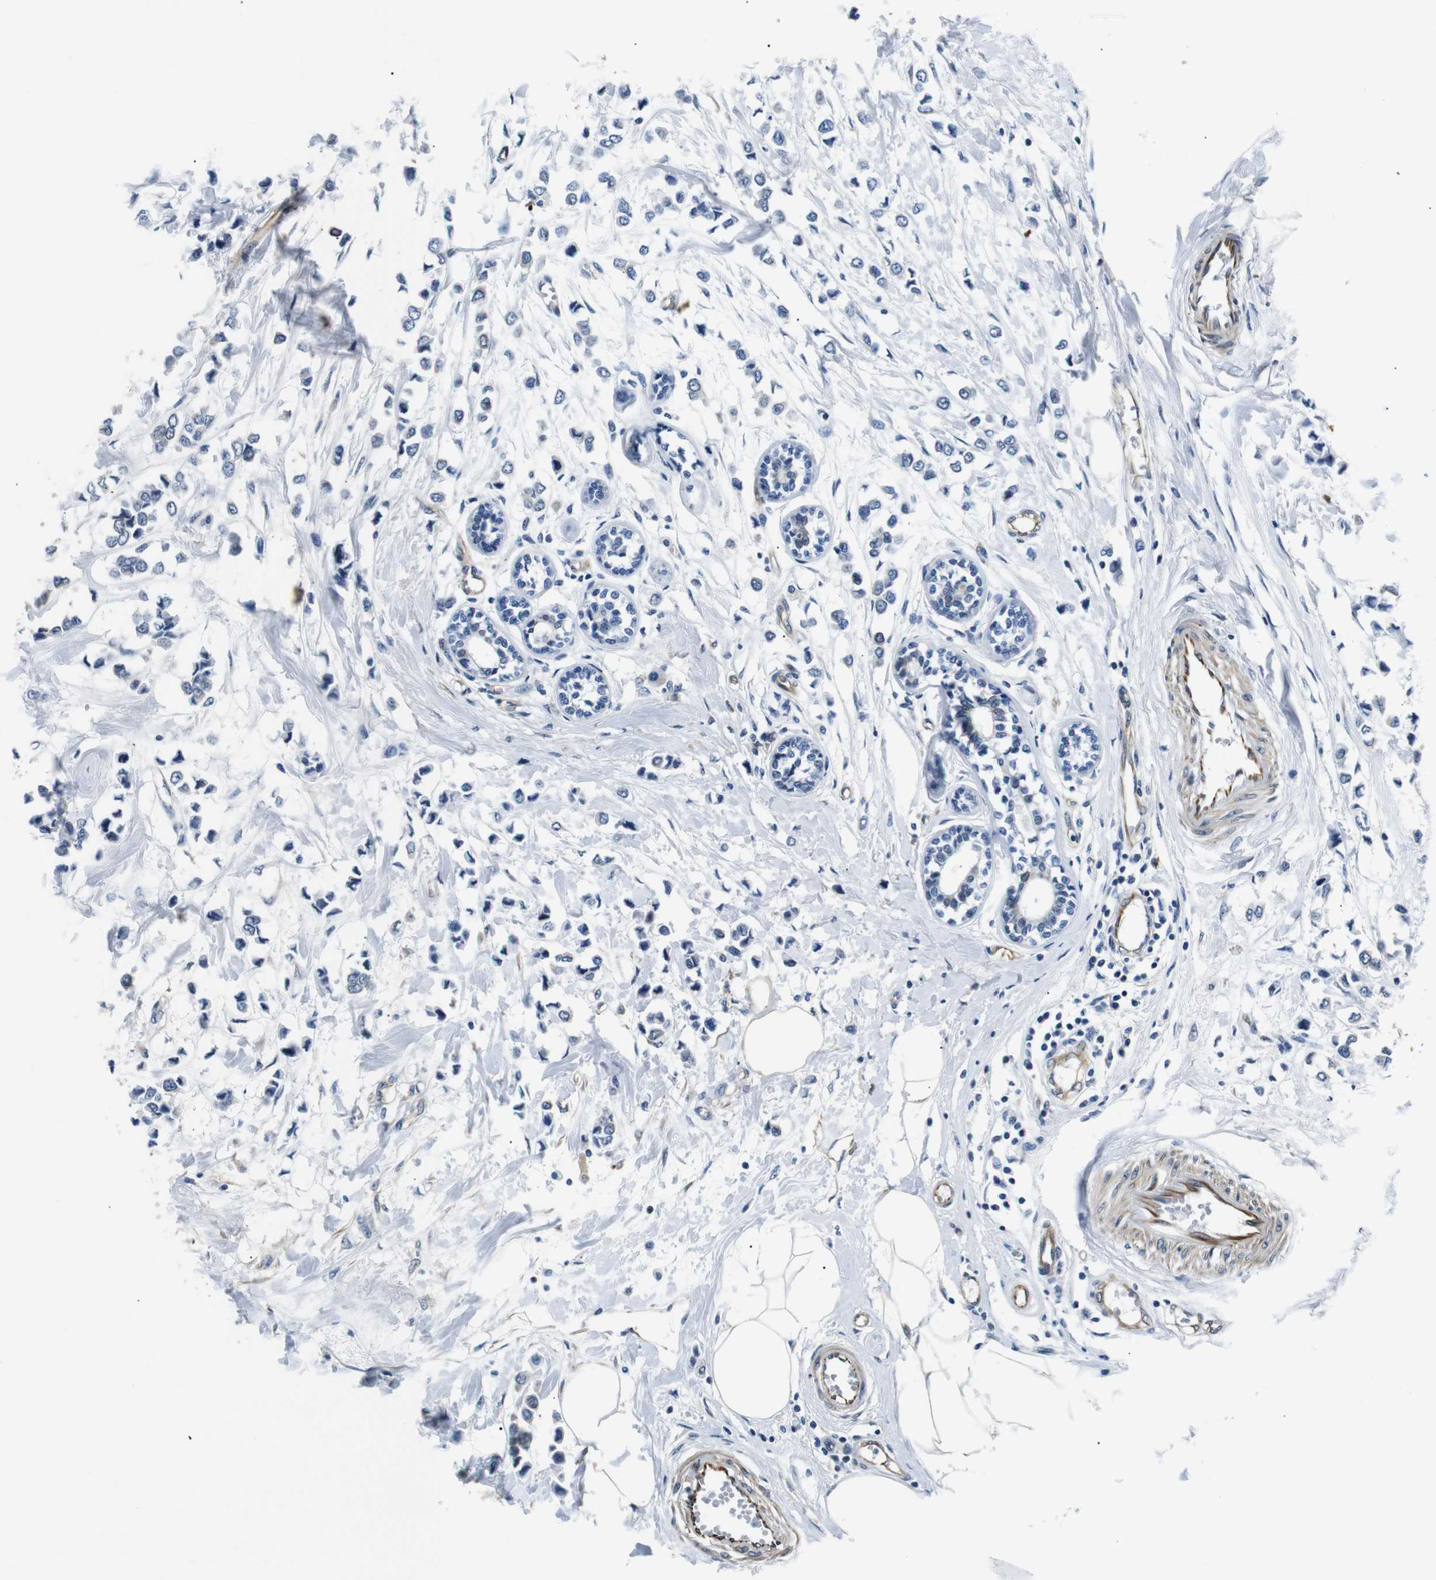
{"staining": {"intensity": "negative", "quantity": "none", "location": "none"}, "tissue": "breast cancer", "cell_type": "Tumor cells", "image_type": "cancer", "snomed": [{"axis": "morphology", "description": "Lobular carcinoma"}, {"axis": "topography", "description": "Breast"}], "caption": "Immunohistochemistry (IHC) micrograph of neoplastic tissue: human breast cancer stained with DAB demonstrates no significant protein positivity in tumor cells.", "gene": "TAFA1", "patient": {"sex": "female", "age": 51}}